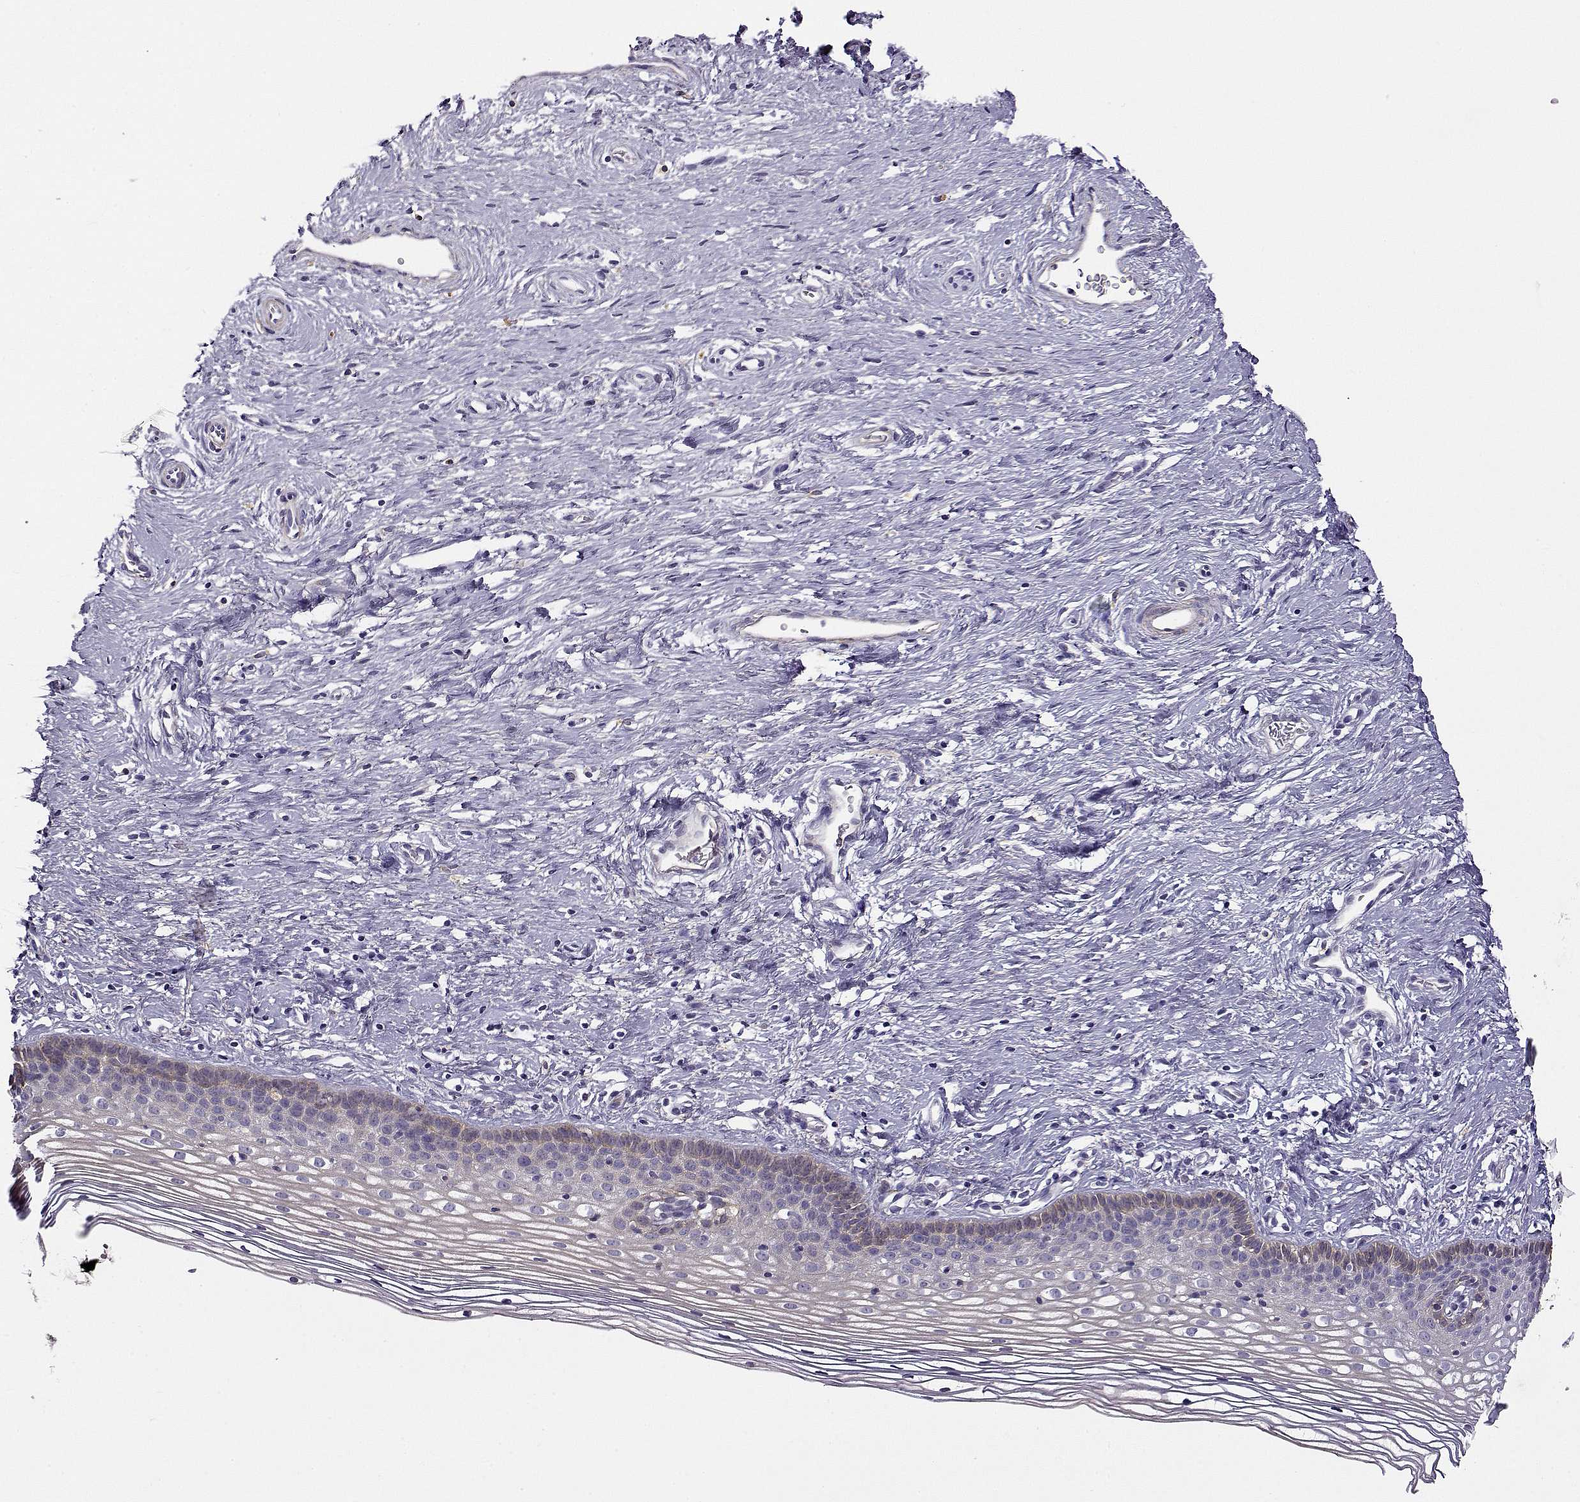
{"staining": {"intensity": "negative", "quantity": "none", "location": "none"}, "tissue": "cervix", "cell_type": "Glandular cells", "image_type": "normal", "snomed": [{"axis": "morphology", "description": "Normal tissue, NOS"}, {"axis": "topography", "description": "Cervix"}], "caption": "High magnification brightfield microscopy of unremarkable cervix stained with DAB (3,3'-diaminobenzidine) (brown) and counterstained with hematoxylin (blue): glandular cells show no significant expression. (DAB (3,3'-diaminobenzidine) IHC with hematoxylin counter stain).", "gene": "UCP3", "patient": {"sex": "female", "age": 39}}